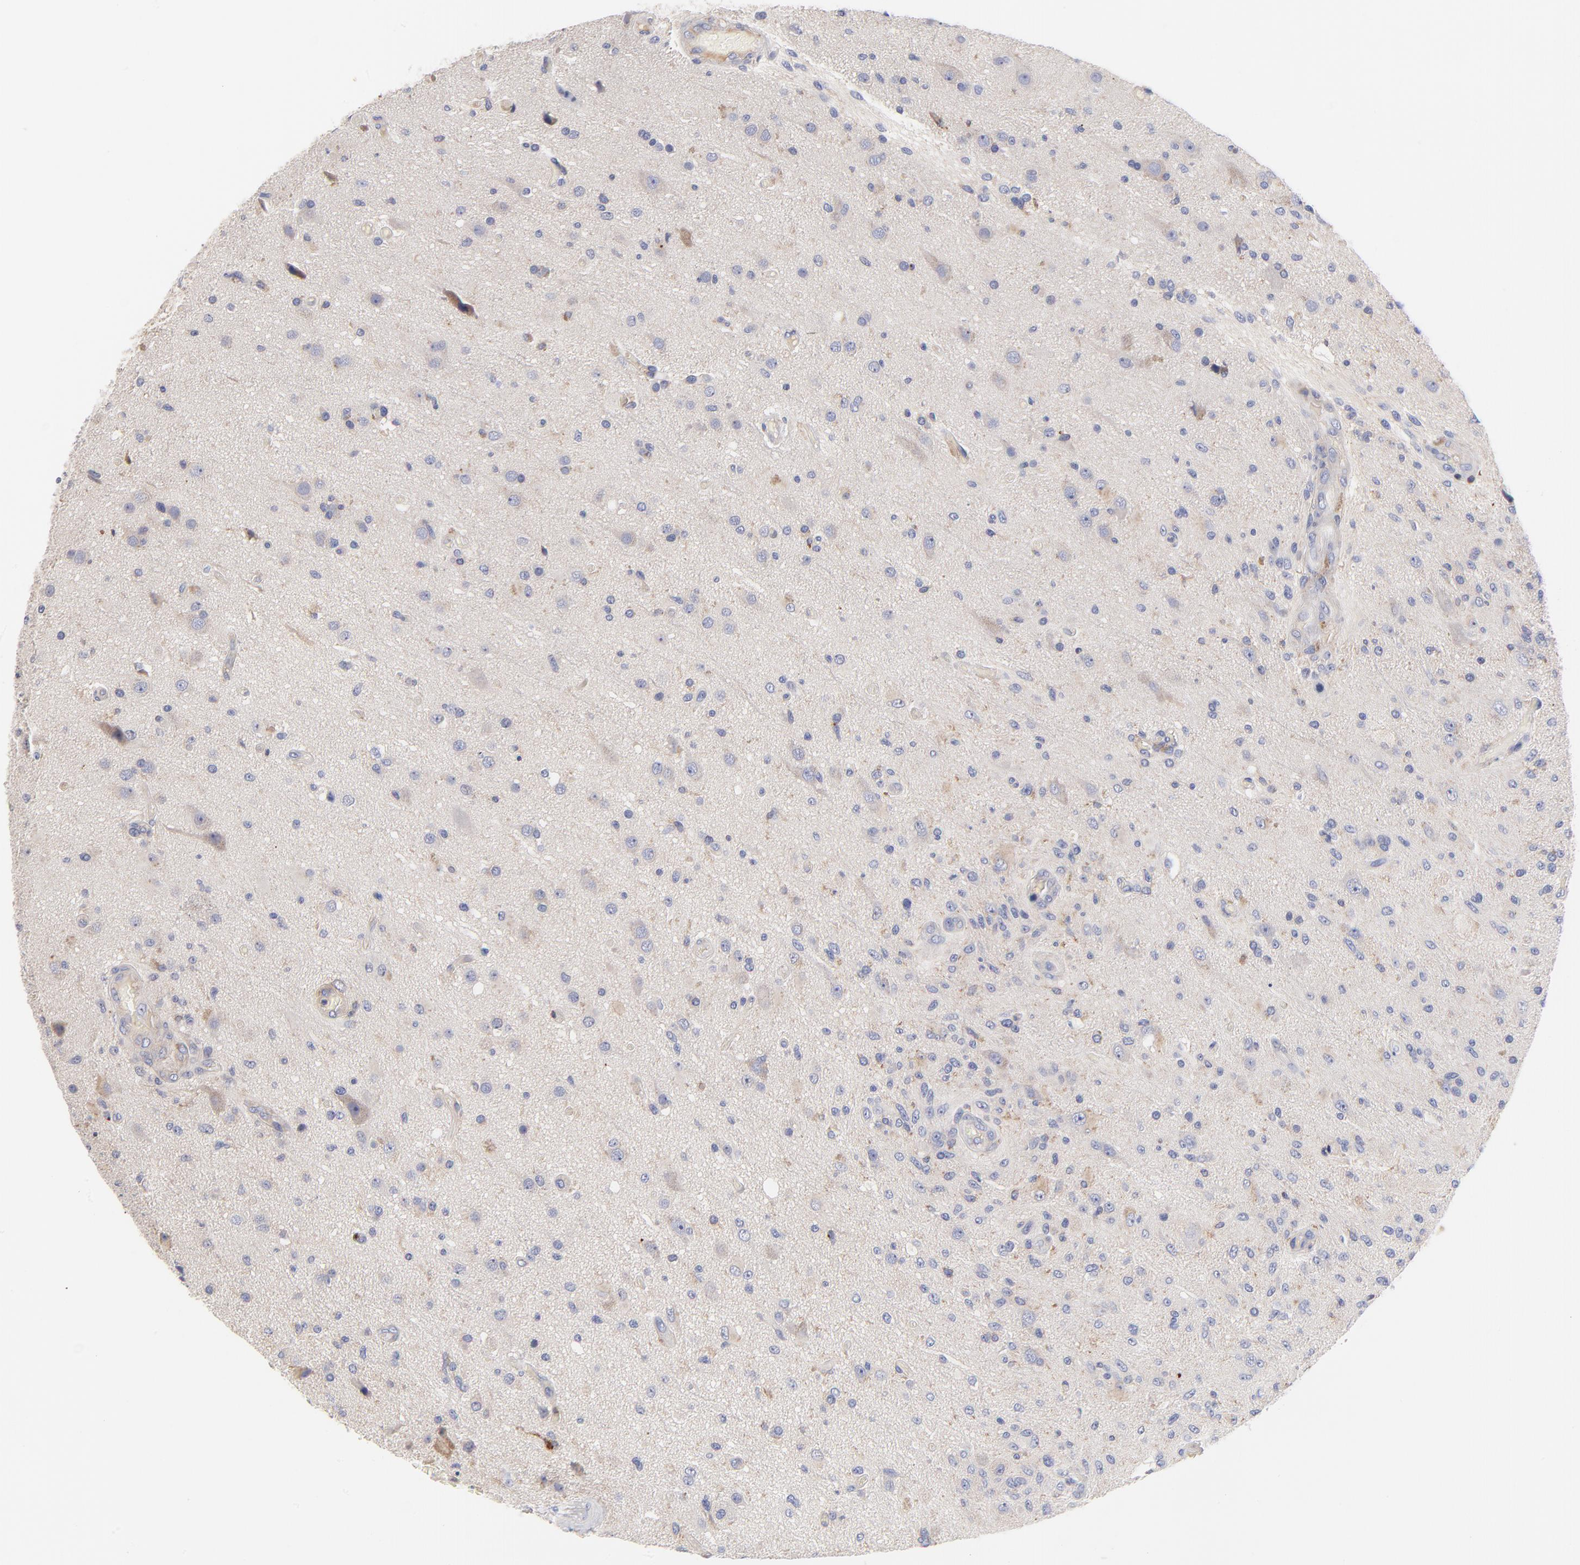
{"staining": {"intensity": "weak", "quantity": "<25%", "location": "cytoplasmic/membranous"}, "tissue": "glioma", "cell_type": "Tumor cells", "image_type": "cancer", "snomed": [{"axis": "morphology", "description": "Normal tissue, NOS"}, {"axis": "morphology", "description": "Glioma, malignant, High grade"}, {"axis": "topography", "description": "Cerebral cortex"}], "caption": "Glioma was stained to show a protein in brown. There is no significant expression in tumor cells. (IHC, brightfield microscopy, high magnification).", "gene": "KREMEN2", "patient": {"sex": "male", "age": 77}}